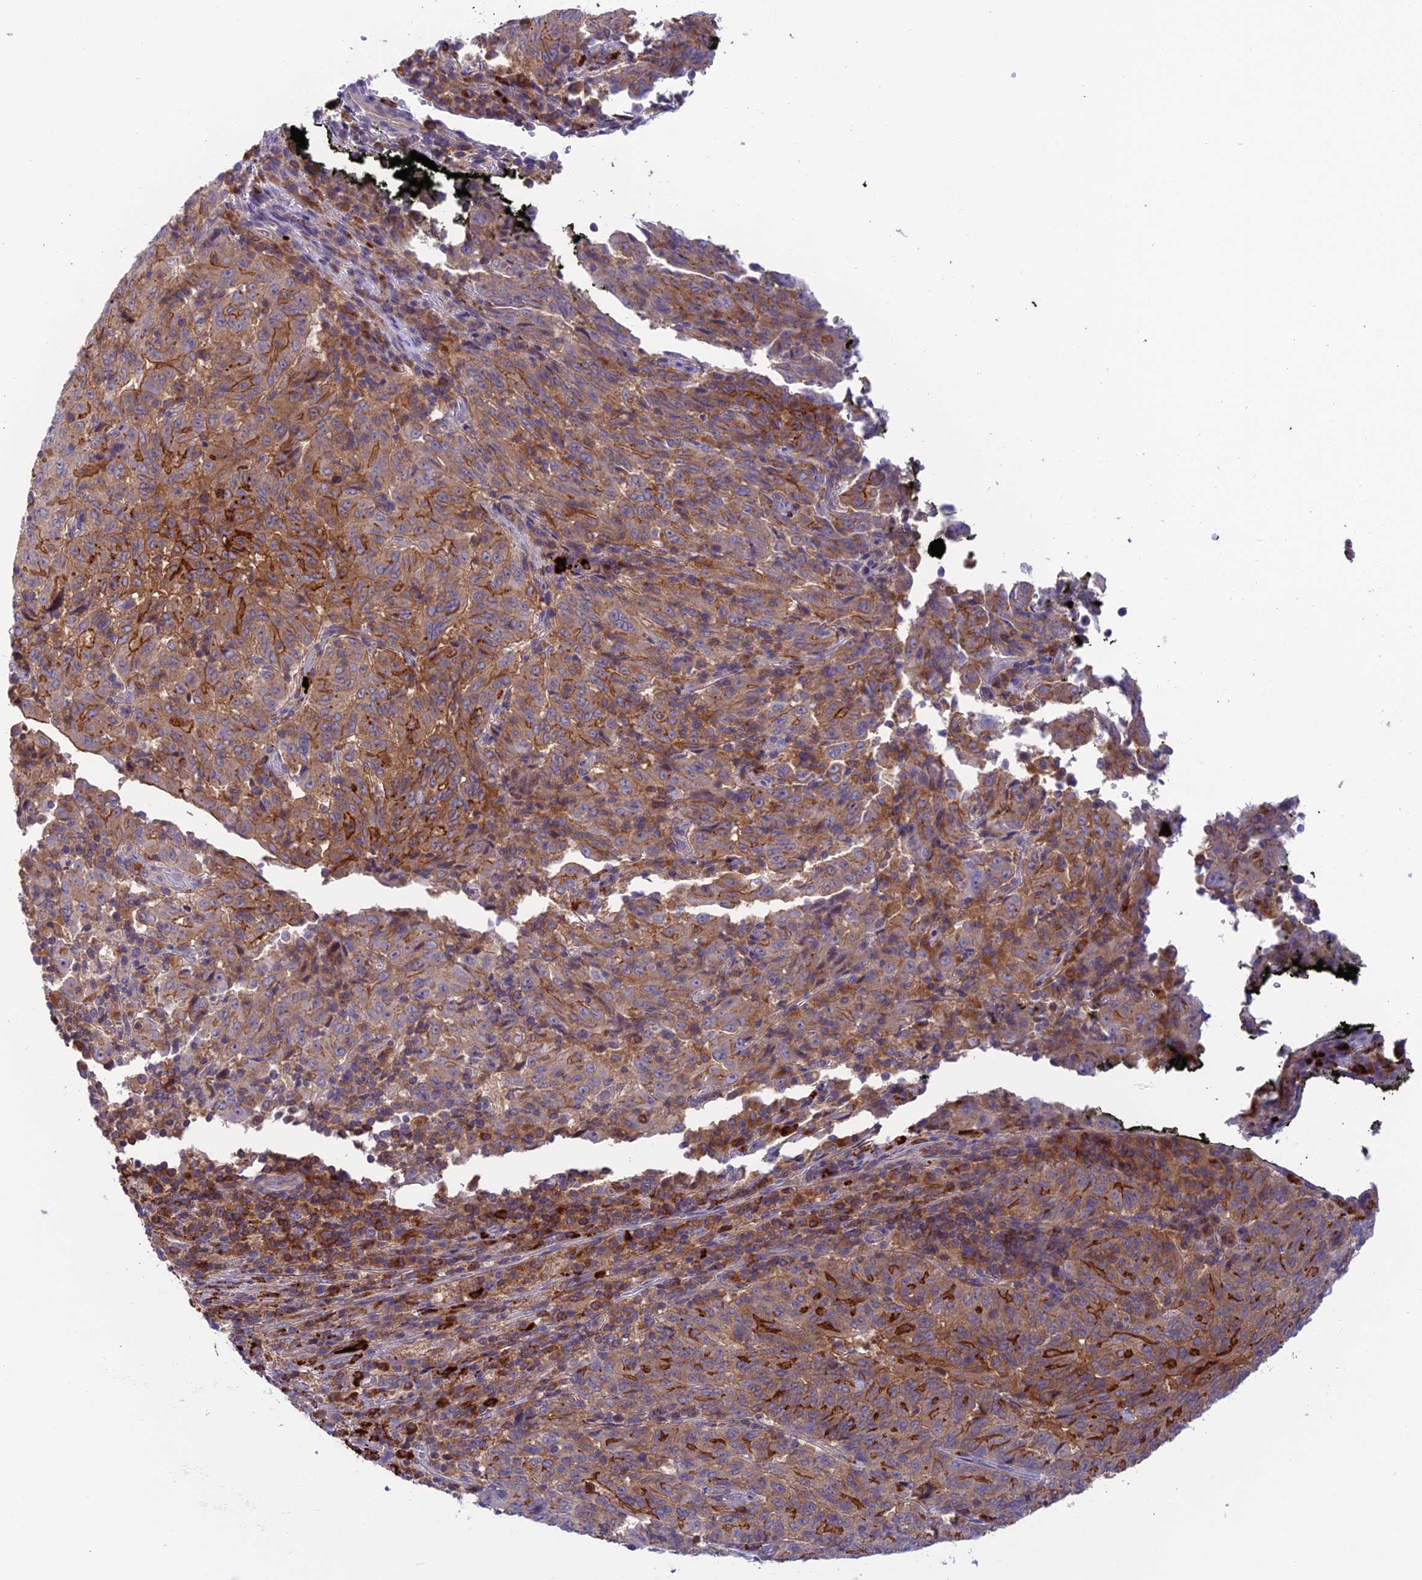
{"staining": {"intensity": "moderate", "quantity": "25%-75%", "location": "cytoplasmic/membranous"}, "tissue": "pancreatic cancer", "cell_type": "Tumor cells", "image_type": "cancer", "snomed": [{"axis": "morphology", "description": "Adenocarcinoma, NOS"}, {"axis": "topography", "description": "Pancreas"}], "caption": "Tumor cells exhibit medium levels of moderate cytoplasmic/membranous expression in about 25%-75% of cells in human pancreatic cancer.", "gene": "ARHGEF18", "patient": {"sex": "male", "age": 63}}